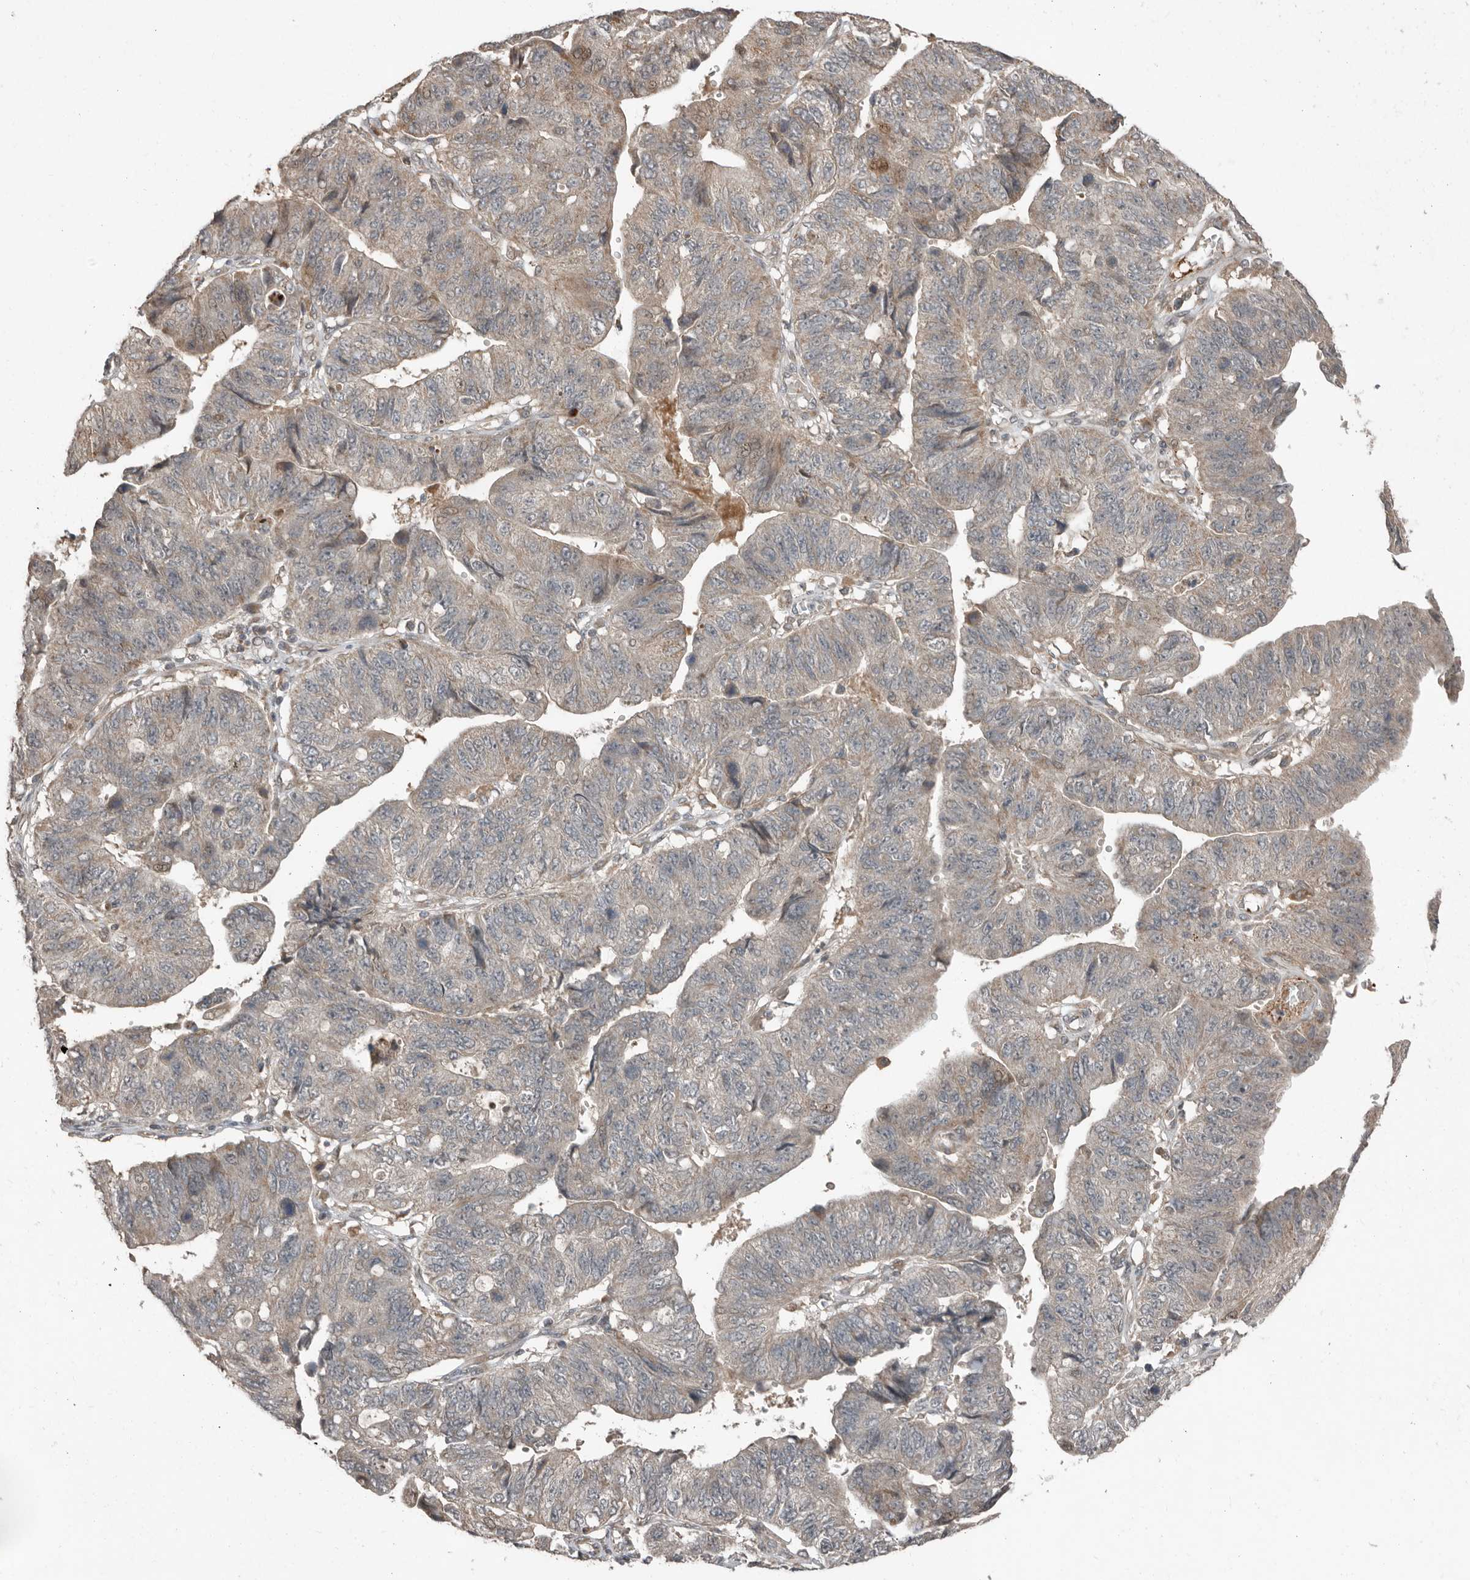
{"staining": {"intensity": "weak", "quantity": "<25%", "location": "cytoplasmic/membranous"}, "tissue": "stomach cancer", "cell_type": "Tumor cells", "image_type": "cancer", "snomed": [{"axis": "morphology", "description": "Adenocarcinoma, NOS"}, {"axis": "topography", "description": "Stomach"}], "caption": "Tumor cells are negative for protein expression in human stomach cancer (adenocarcinoma). (DAB immunohistochemistry (IHC) visualized using brightfield microscopy, high magnification).", "gene": "SLC6A7", "patient": {"sex": "male", "age": 59}}